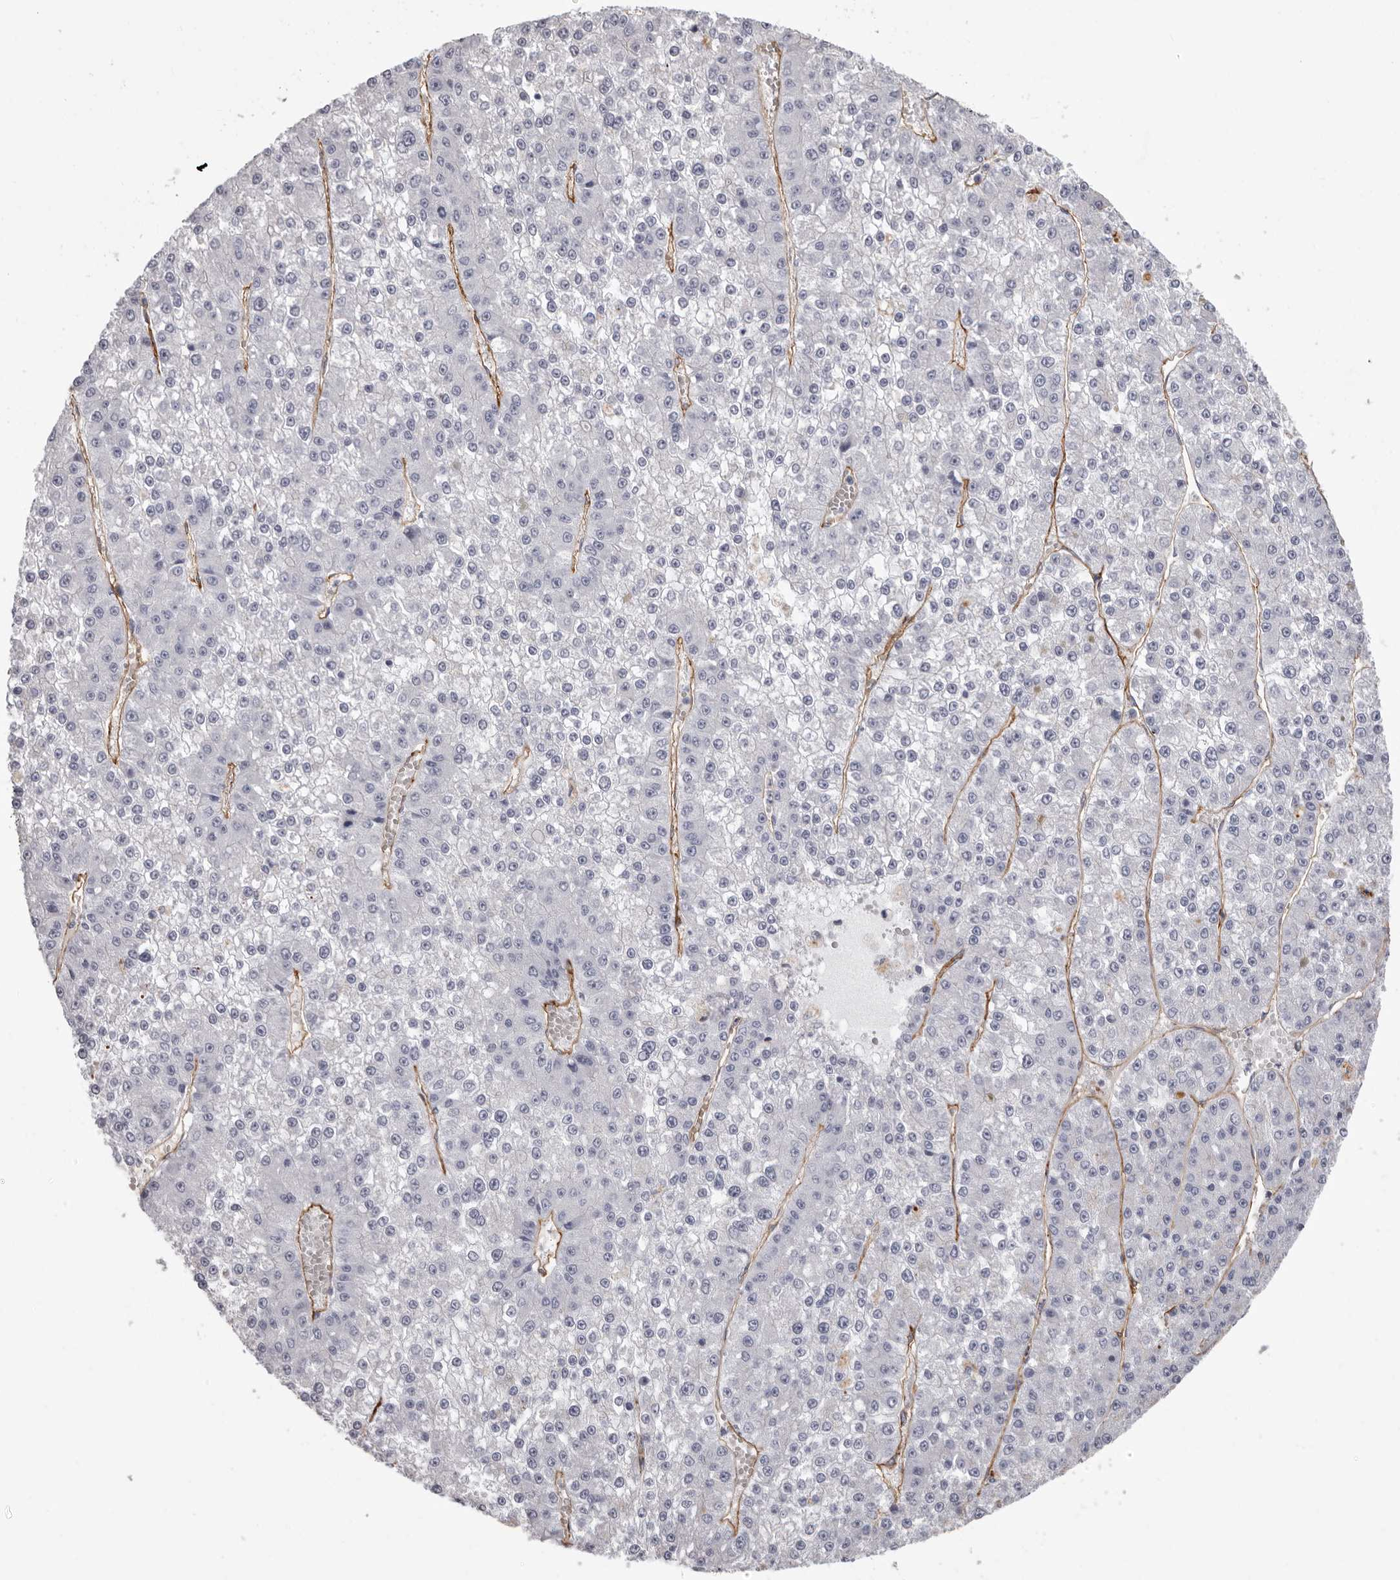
{"staining": {"intensity": "negative", "quantity": "none", "location": "none"}, "tissue": "liver cancer", "cell_type": "Tumor cells", "image_type": "cancer", "snomed": [{"axis": "morphology", "description": "Carcinoma, Hepatocellular, NOS"}, {"axis": "topography", "description": "Liver"}], "caption": "Human liver cancer stained for a protein using immunohistochemistry (IHC) exhibits no staining in tumor cells.", "gene": "ADGRL4", "patient": {"sex": "female", "age": 73}}